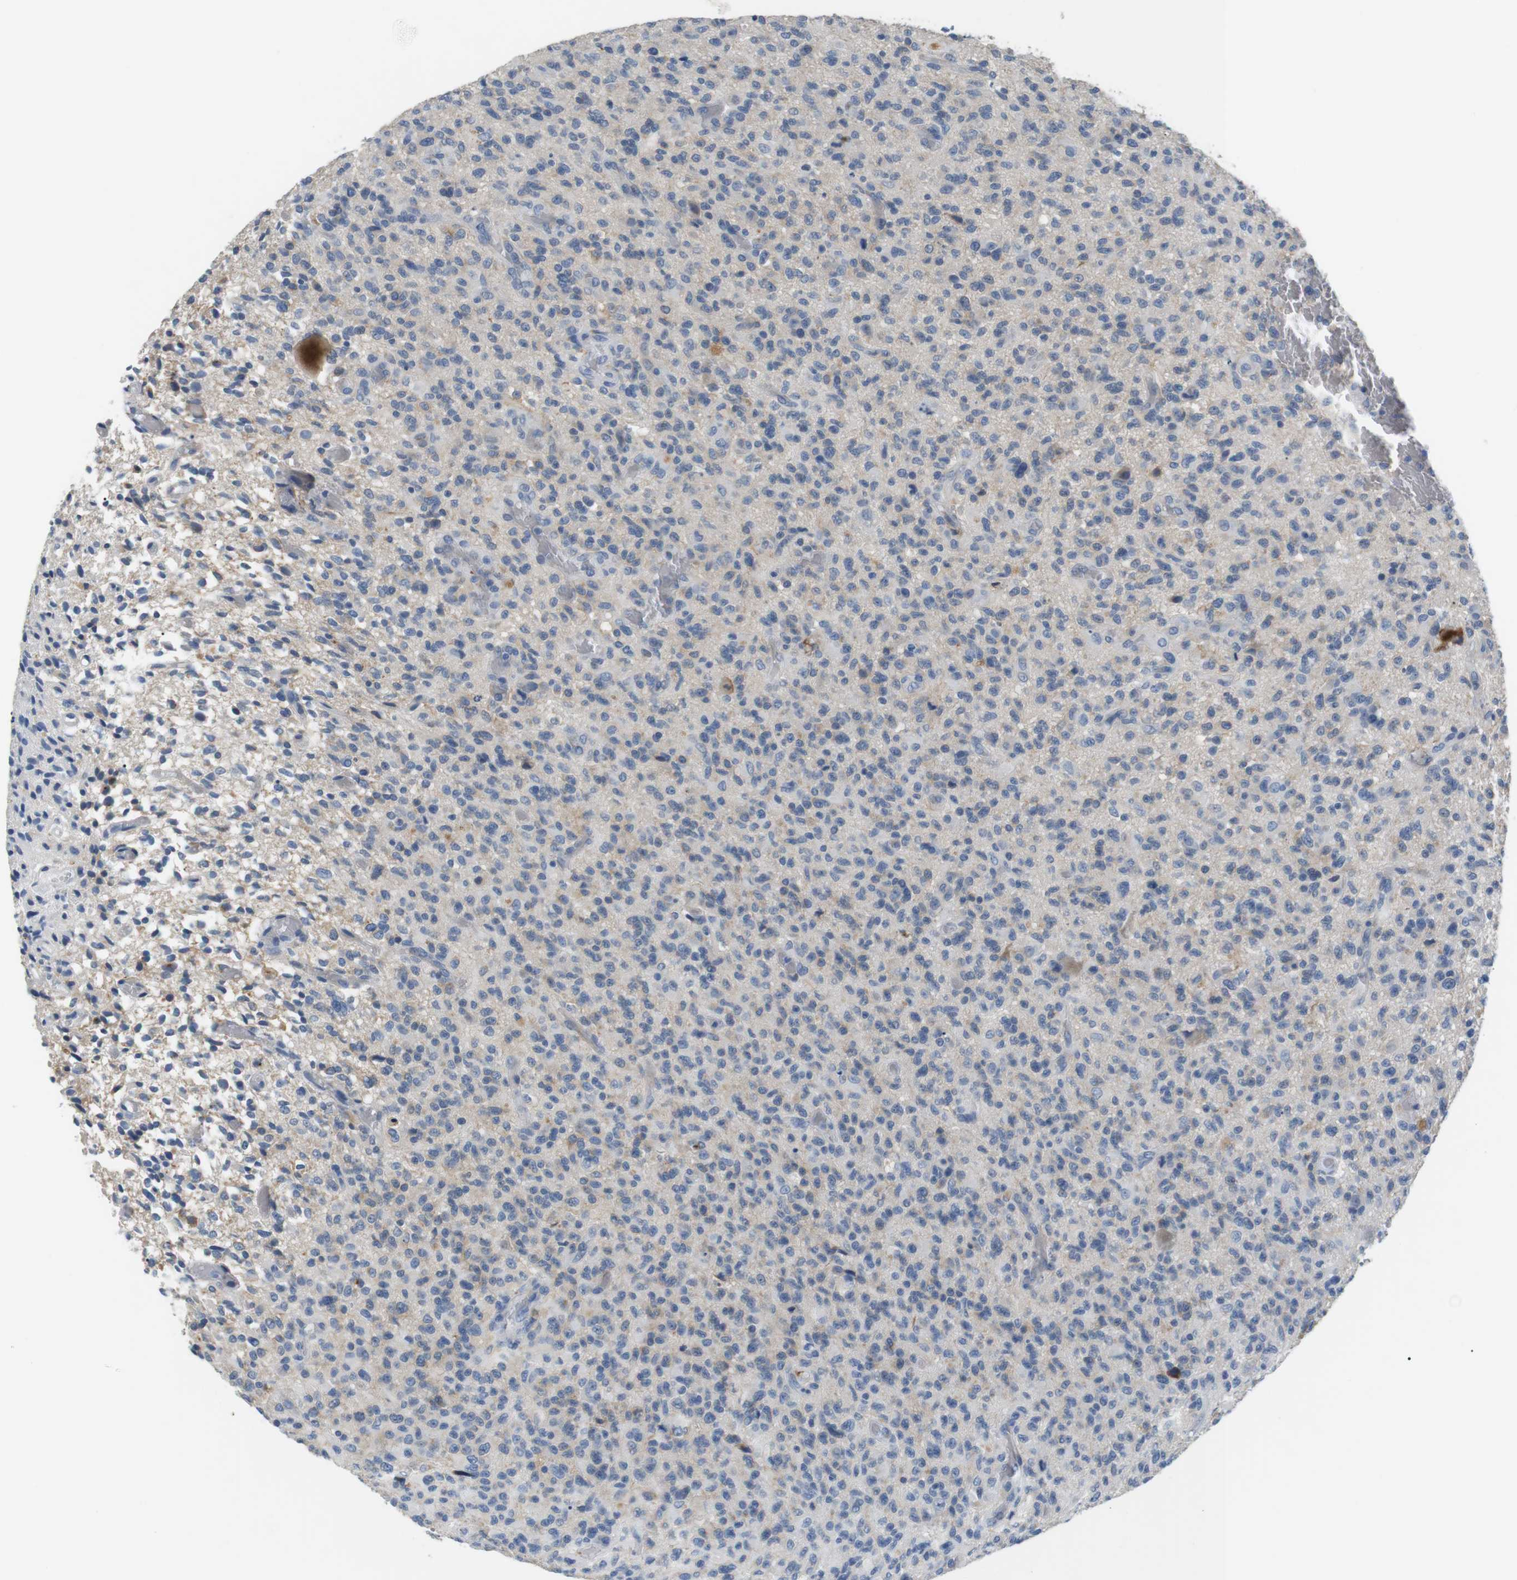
{"staining": {"intensity": "weak", "quantity": "25%-75%", "location": "cytoplasmic/membranous"}, "tissue": "glioma", "cell_type": "Tumor cells", "image_type": "cancer", "snomed": [{"axis": "morphology", "description": "Glioma, malignant, High grade"}, {"axis": "topography", "description": "Brain"}], "caption": "Immunohistochemical staining of human glioma displays low levels of weak cytoplasmic/membranous staining in approximately 25%-75% of tumor cells. The staining was performed using DAB (3,3'-diaminobenzidine) to visualize the protein expression in brown, while the nuclei were stained in blue with hematoxylin (Magnification: 20x).", "gene": "FCGRT", "patient": {"sex": "male", "age": 71}}